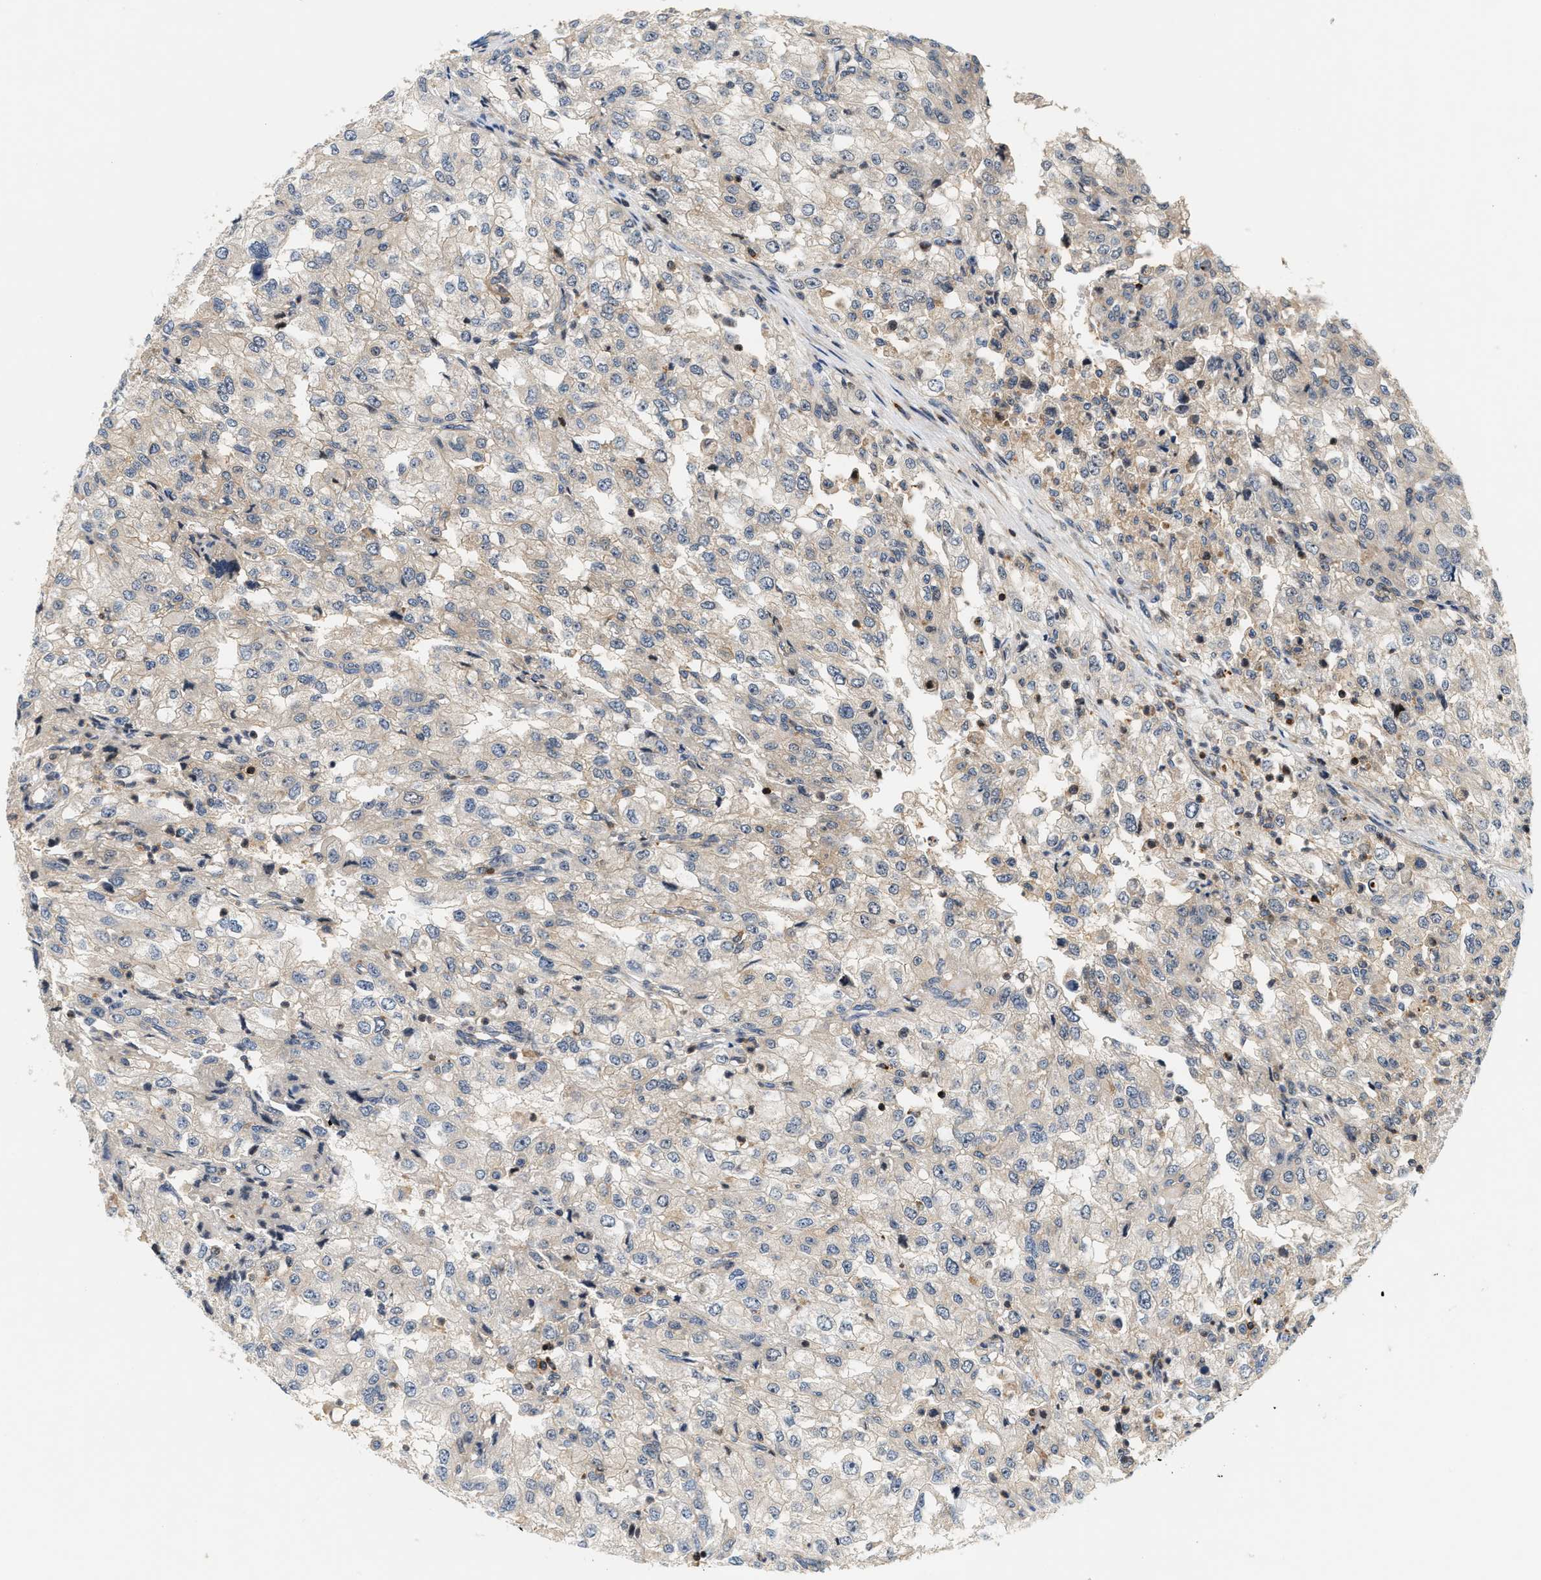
{"staining": {"intensity": "weak", "quantity": "<25%", "location": "cytoplasmic/membranous"}, "tissue": "renal cancer", "cell_type": "Tumor cells", "image_type": "cancer", "snomed": [{"axis": "morphology", "description": "Adenocarcinoma, NOS"}, {"axis": "topography", "description": "Kidney"}], "caption": "Tumor cells show no significant protein staining in adenocarcinoma (renal).", "gene": "SAMD9", "patient": {"sex": "female", "age": 54}}